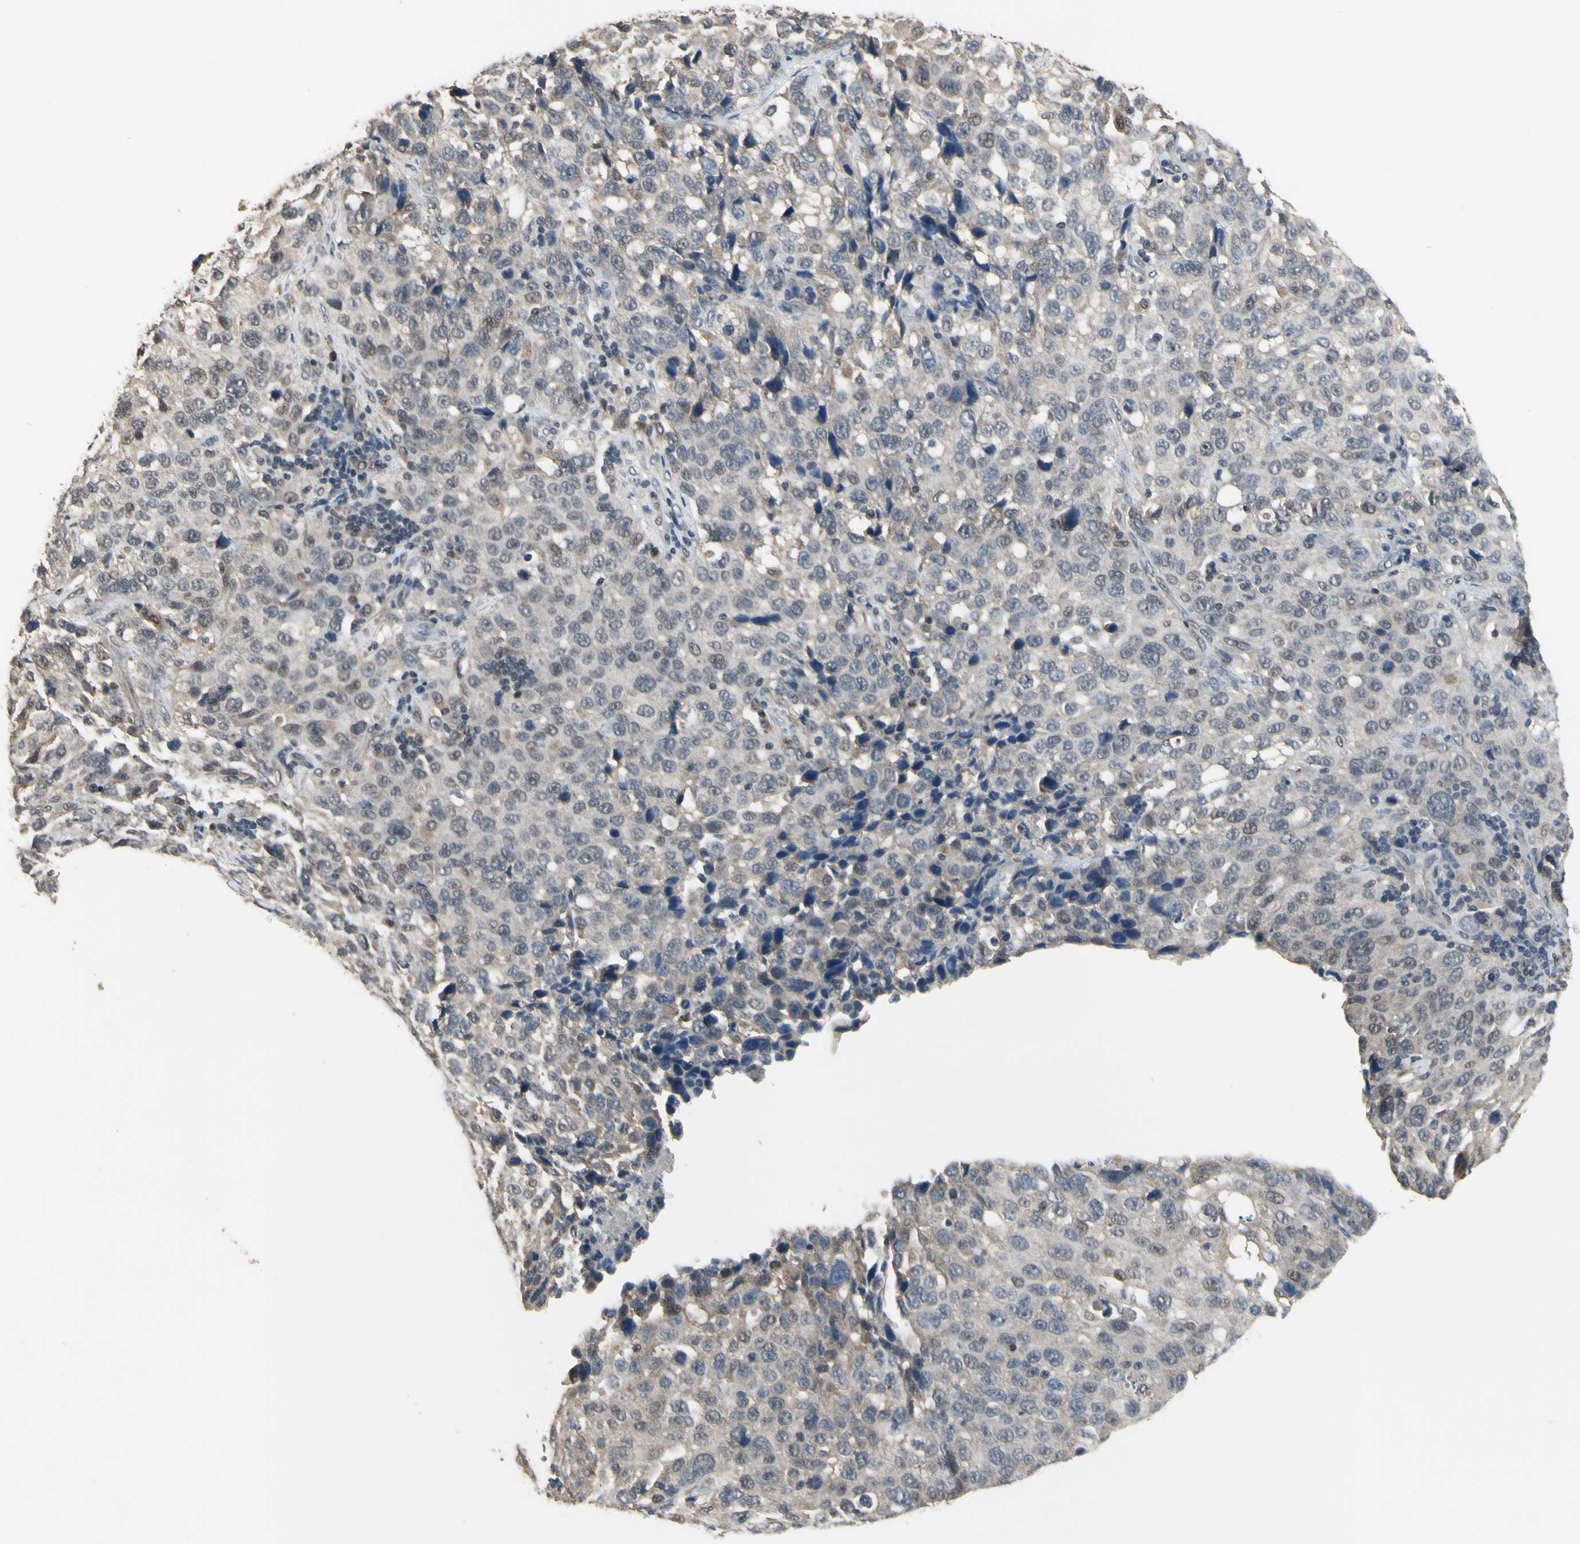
{"staining": {"intensity": "weak", "quantity": "<25%", "location": "cytoplasmic/membranous,nuclear"}, "tissue": "stomach cancer", "cell_type": "Tumor cells", "image_type": "cancer", "snomed": [{"axis": "morphology", "description": "Normal tissue, NOS"}, {"axis": "morphology", "description": "Adenocarcinoma, NOS"}, {"axis": "topography", "description": "Stomach"}], "caption": "Immunohistochemical staining of stomach adenocarcinoma demonstrates no significant expression in tumor cells.", "gene": "ZNF174", "patient": {"sex": "male", "age": 48}}